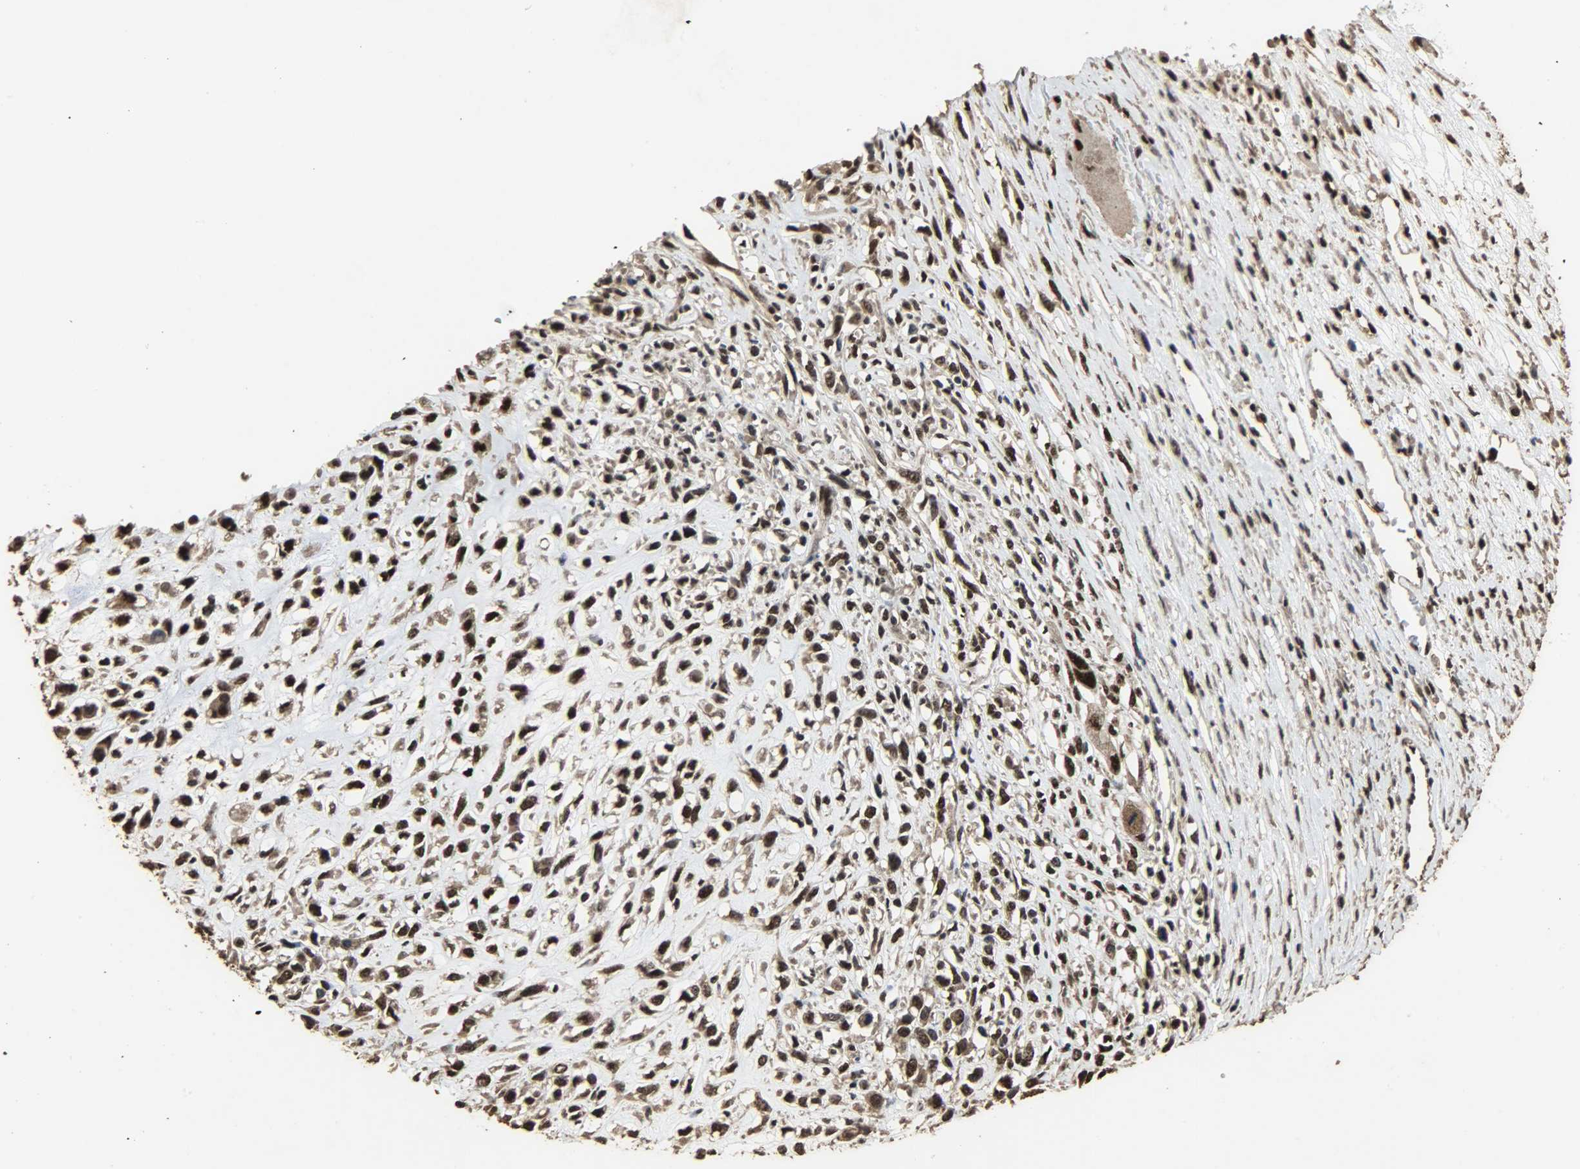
{"staining": {"intensity": "strong", "quantity": ">75%", "location": "cytoplasmic/membranous,nuclear"}, "tissue": "head and neck cancer", "cell_type": "Tumor cells", "image_type": "cancer", "snomed": [{"axis": "morphology", "description": "Necrosis, NOS"}, {"axis": "morphology", "description": "Neoplasm, malignant, NOS"}, {"axis": "topography", "description": "Salivary gland"}, {"axis": "topography", "description": "Head-Neck"}], "caption": "Immunohistochemical staining of head and neck malignant neoplasm reveals high levels of strong cytoplasmic/membranous and nuclear expression in about >75% of tumor cells. (DAB IHC with brightfield microscopy, high magnification).", "gene": "CCNT2", "patient": {"sex": "male", "age": 43}}